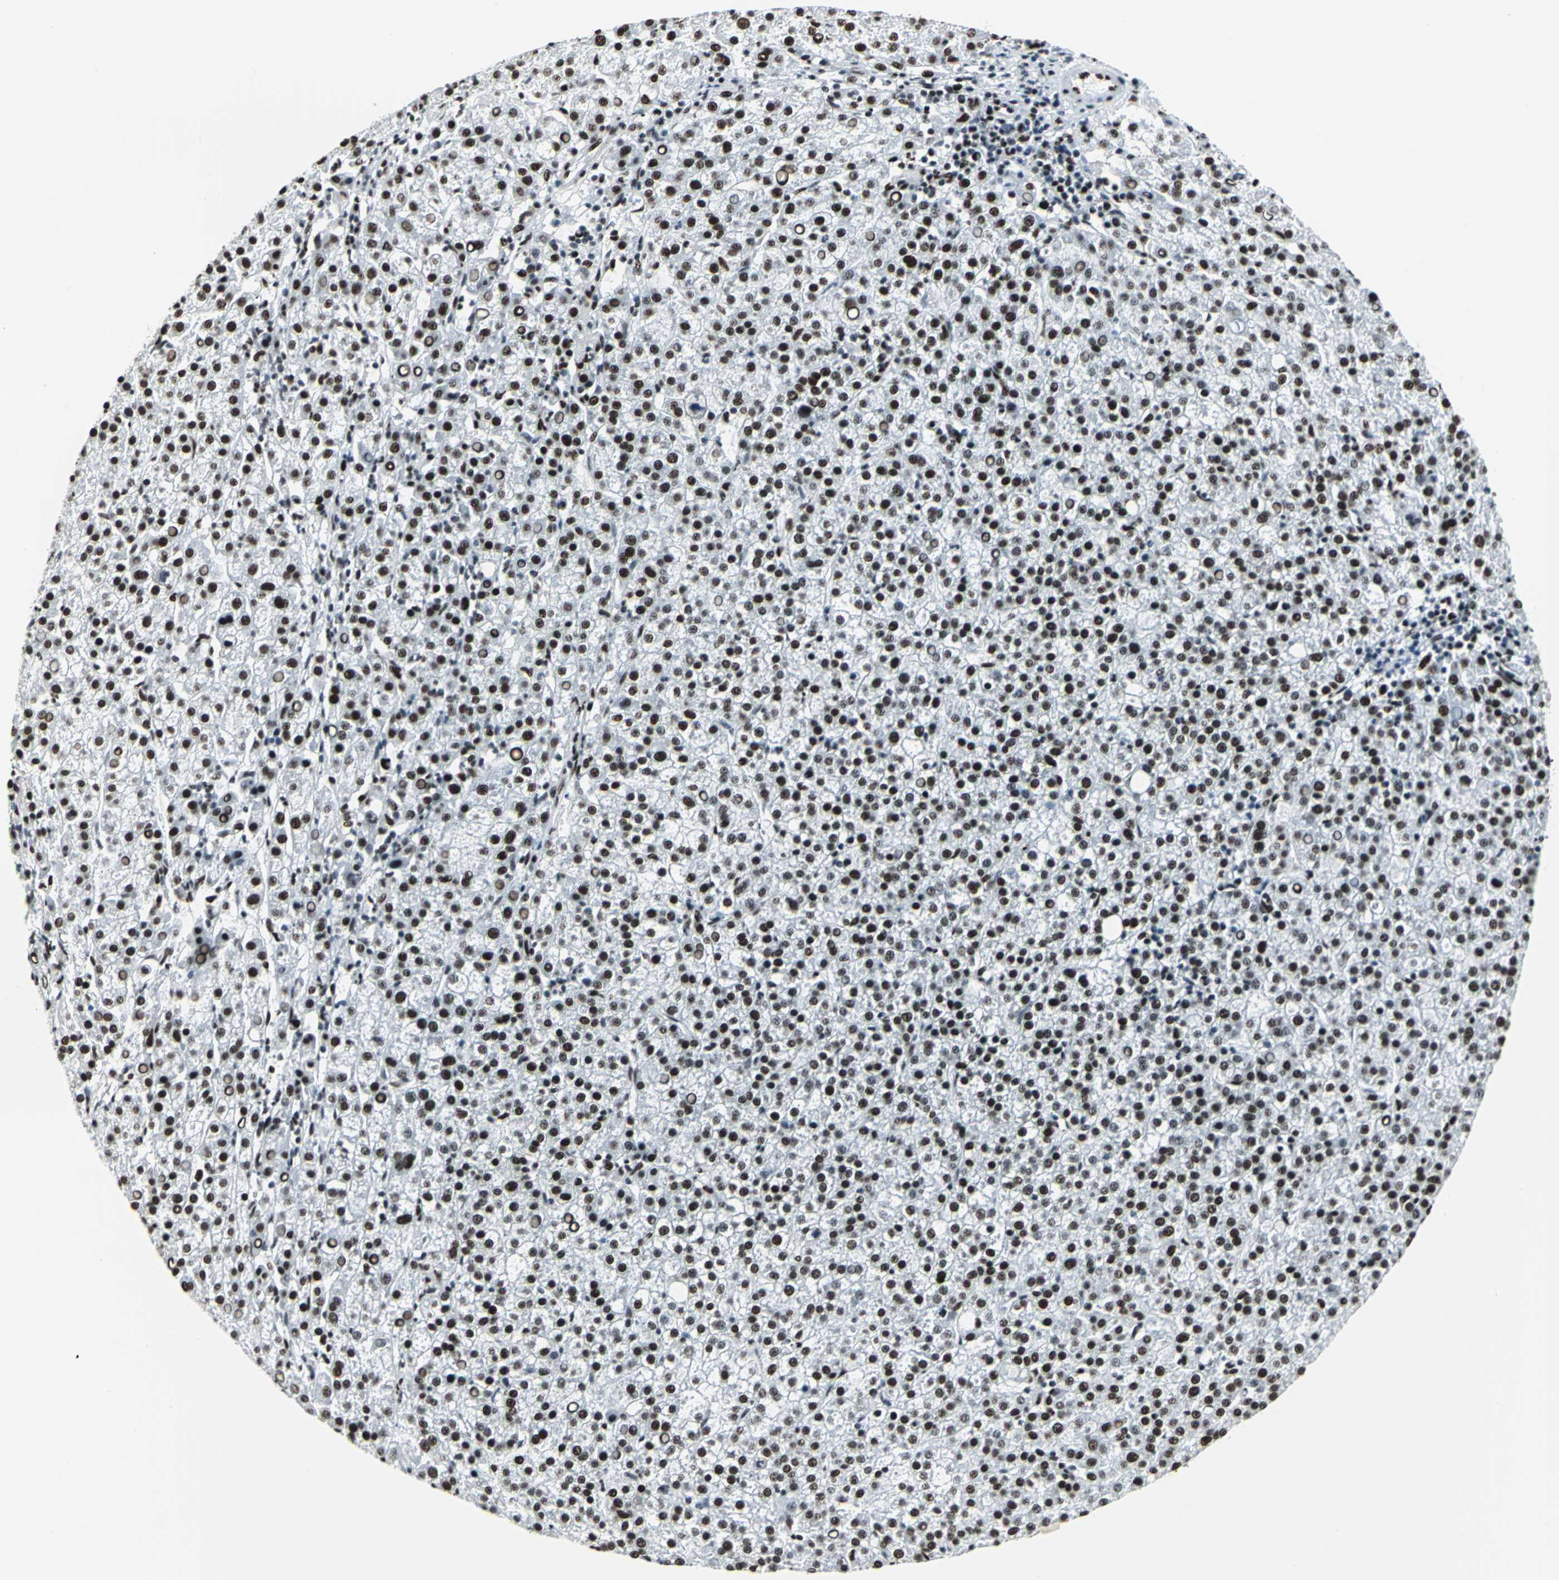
{"staining": {"intensity": "strong", "quantity": ">75%", "location": "nuclear"}, "tissue": "liver cancer", "cell_type": "Tumor cells", "image_type": "cancer", "snomed": [{"axis": "morphology", "description": "Carcinoma, Hepatocellular, NOS"}, {"axis": "topography", "description": "Liver"}], "caption": "High-power microscopy captured an immunohistochemistry image of hepatocellular carcinoma (liver), revealing strong nuclear positivity in about >75% of tumor cells.", "gene": "HDAC2", "patient": {"sex": "female", "age": 58}}